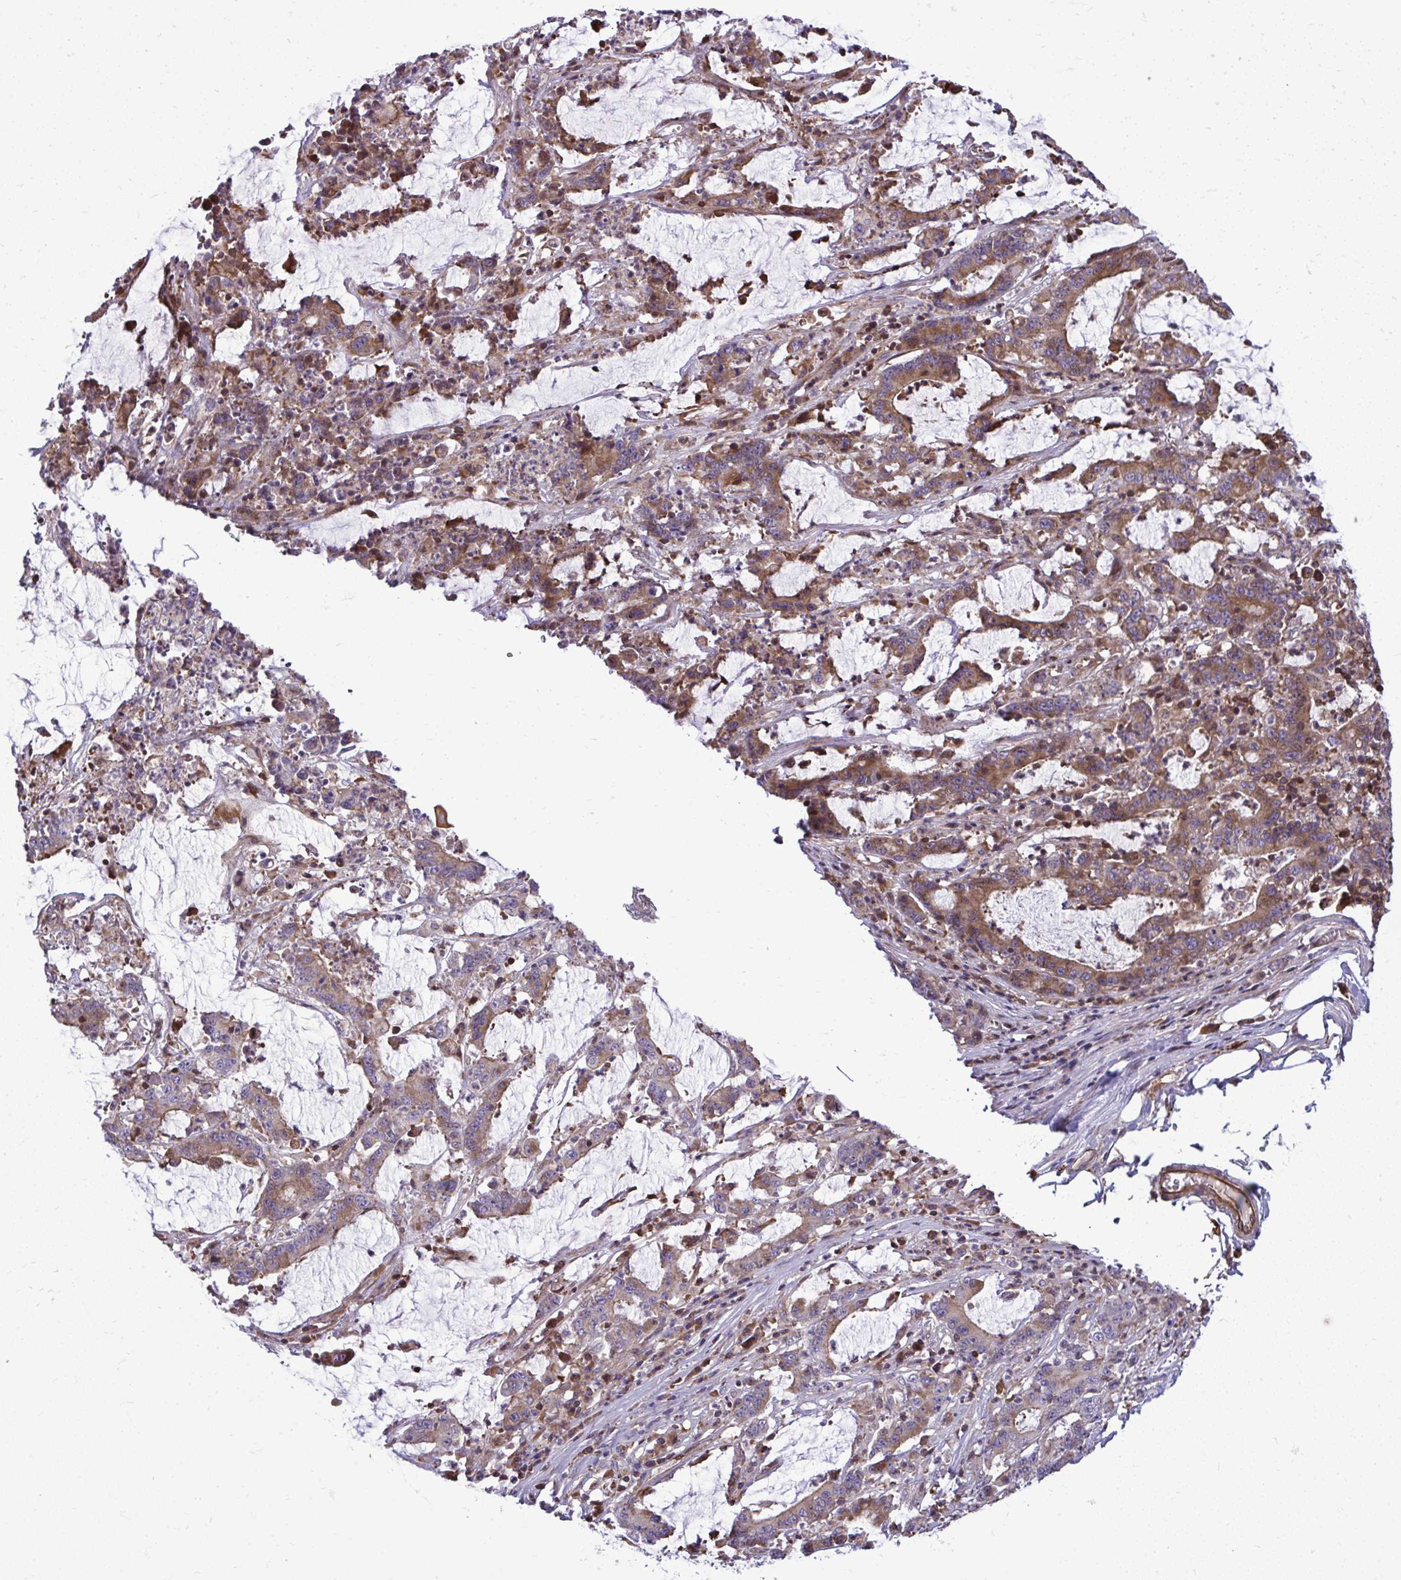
{"staining": {"intensity": "moderate", "quantity": "25%-75%", "location": "cytoplasmic/membranous"}, "tissue": "stomach cancer", "cell_type": "Tumor cells", "image_type": "cancer", "snomed": [{"axis": "morphology", "description": "Adenocarcinoma, NOS"}, {"axis": "topography", "description": "Stomach, upper"}], "caption": "Human stomach cancer stained with a brown dye reveals moderate cytoplasmic/membranous positive positivity in approximately 25%-75% of tumor cells.", "gene": "ZSCAN9", "patient": {"sex": "male", "age": 68}}